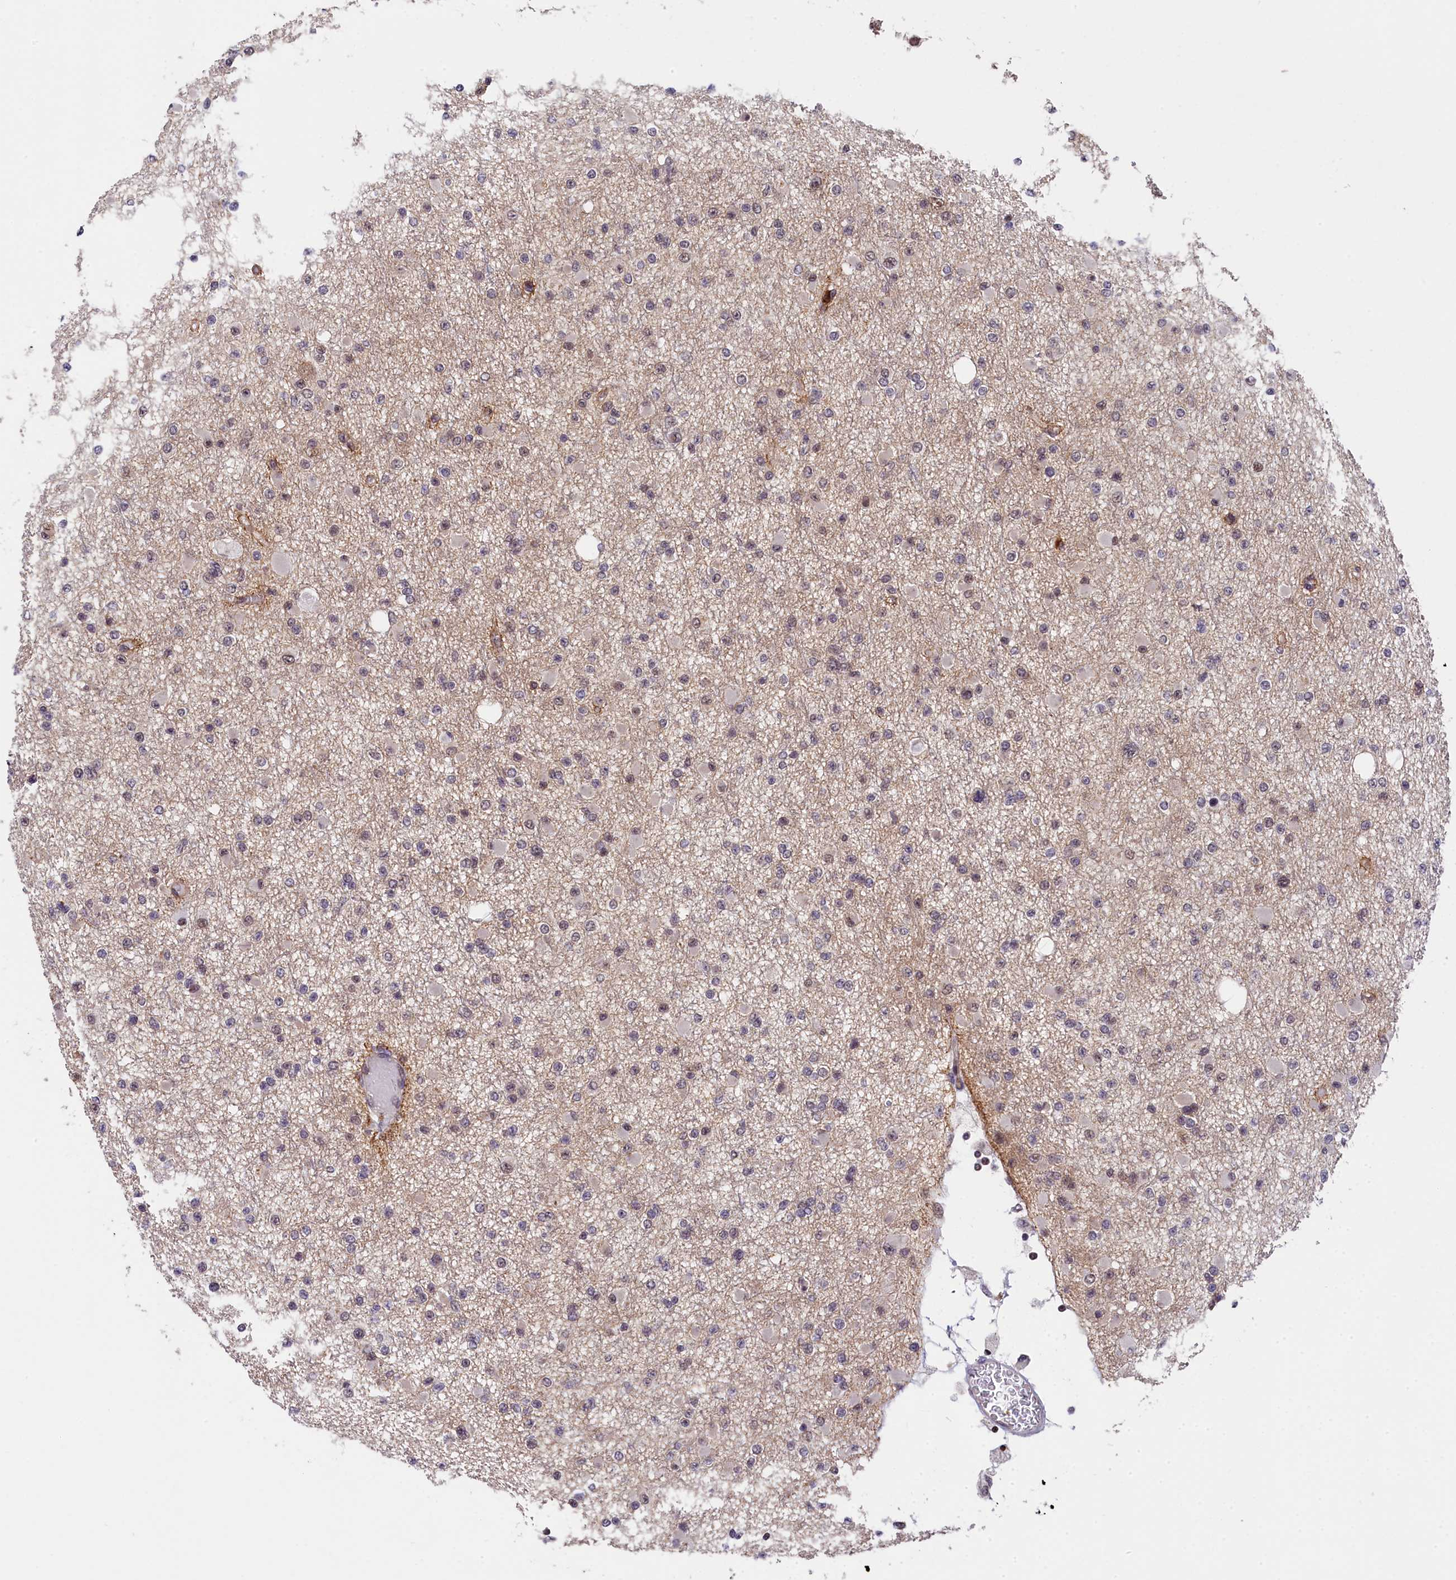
{"staining": {"intensity": "weak", "quantity": "25%-75%", "location": "nuclear"}, "tissue": "glioma", "cell_type": "Tumor cells", "image_type": "cancer", "snomed": [{"axis": "morphology", "description": "Glioma, malignant, Low grade"}, {"axis": "topography", "description": "Brain"}], "caption": "Protein staining of glioma tissue displays weak nuclear staining in approximately 25%-75% of tumor cells. The staining is performed using DAB (3,3'-diaminobenzidine) brown chromogen to label protein expression. The nuclei are counter-stained blue using hematoxylin.", "gene": "ADIG", "patient": {"sex": "female", "age": 22}}